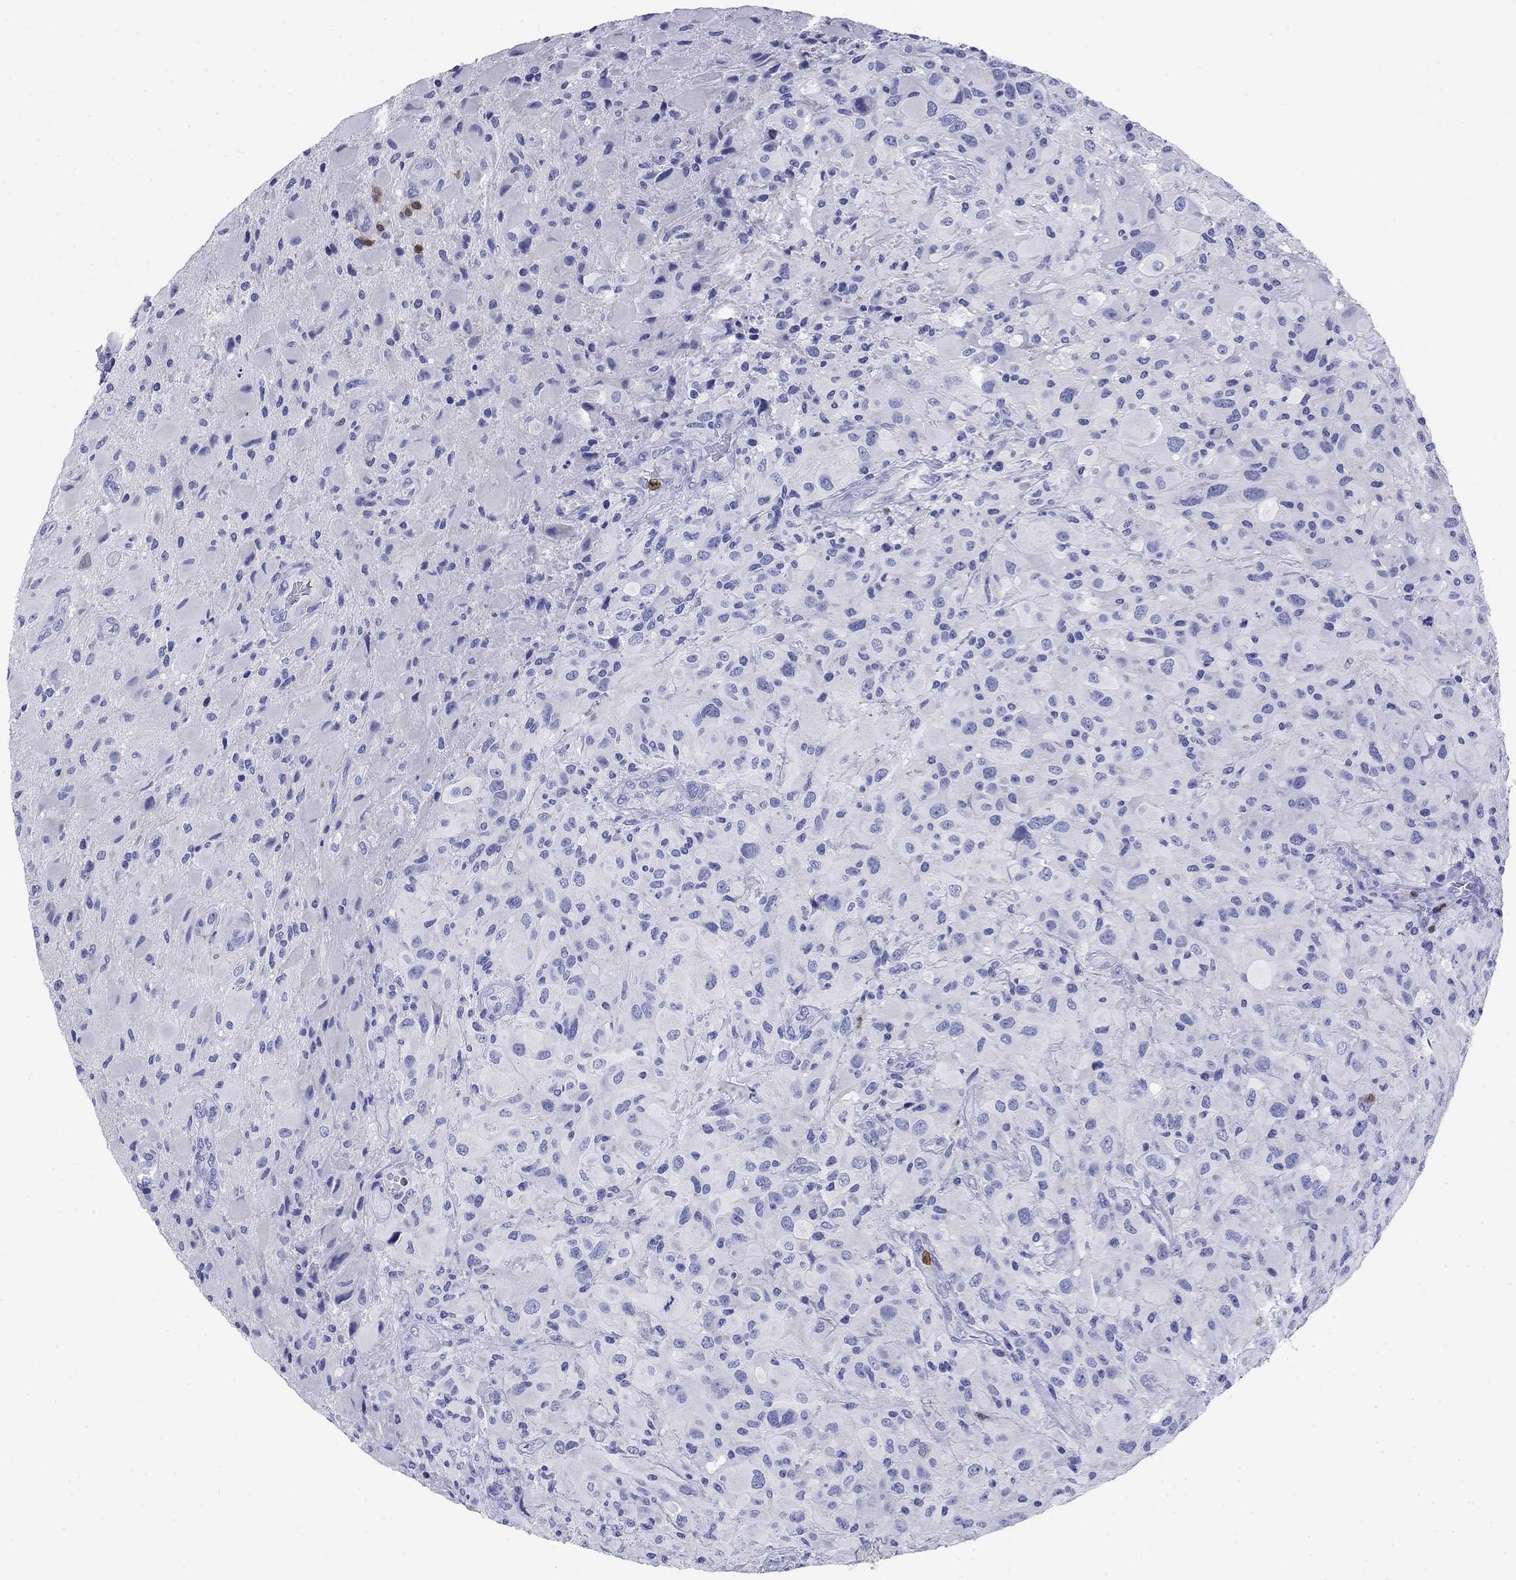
{"staining": {"intensity": "negative", "quantity": "none", "location": "none"}, "tissue": "glioma", "cell_type": "Tumor cells", "image_type": "cancer", "snomed": [{"axis": "morphology", "description": "Glioma, malignant, High grade"}, {"axis": "topography", "description": "Cerebral cortex"}], "caption": "This is an IHC micrograph of human glioma. There is no expression in tumor cells.", "gene": "TFR2", "patient": {"sex": "male", "age": 35}}